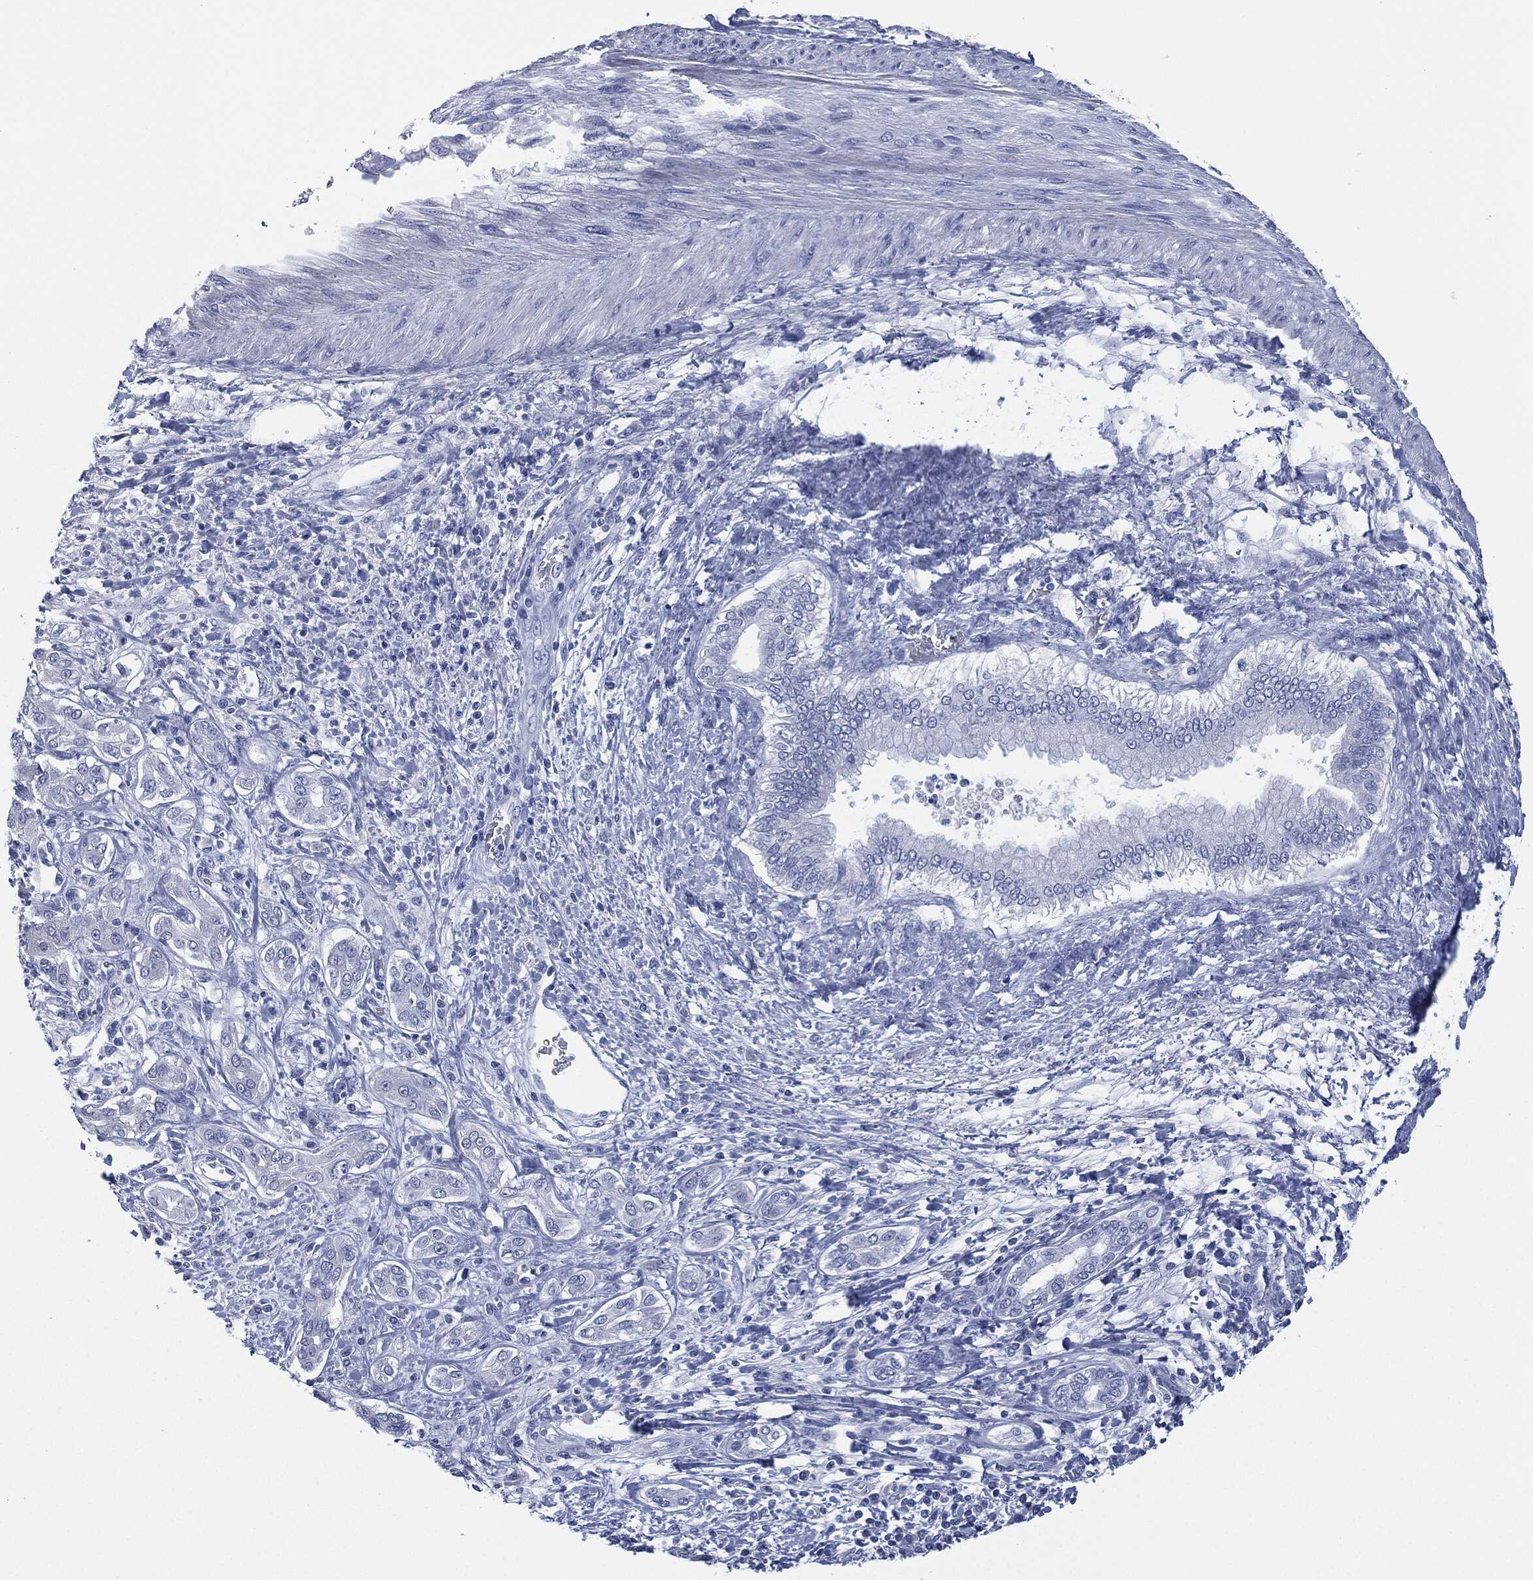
{"staining": {"intensity": "negative", "quantity": "none", "location": "none"}, "tissue": "liver cancer", "cell_type": "Tumor cells", "image_type": "cancer", "snomed": [{"axis": "morphology", "description": "Carcinoma, Hepatocellular, NOS"}, {"axis": "topography", "description": "Liver"}], "caption": "The image demonstrates no staining of tumor cells in hepatocellular carcinoma (liver). The staining was performed using DAB to visualize the protein expression in brown, while the nuclei were stained in blue with hematoxylin (Magnification: 20x).", "gene": "MUC16", "patient": {"sex": "male", "age": 65}}